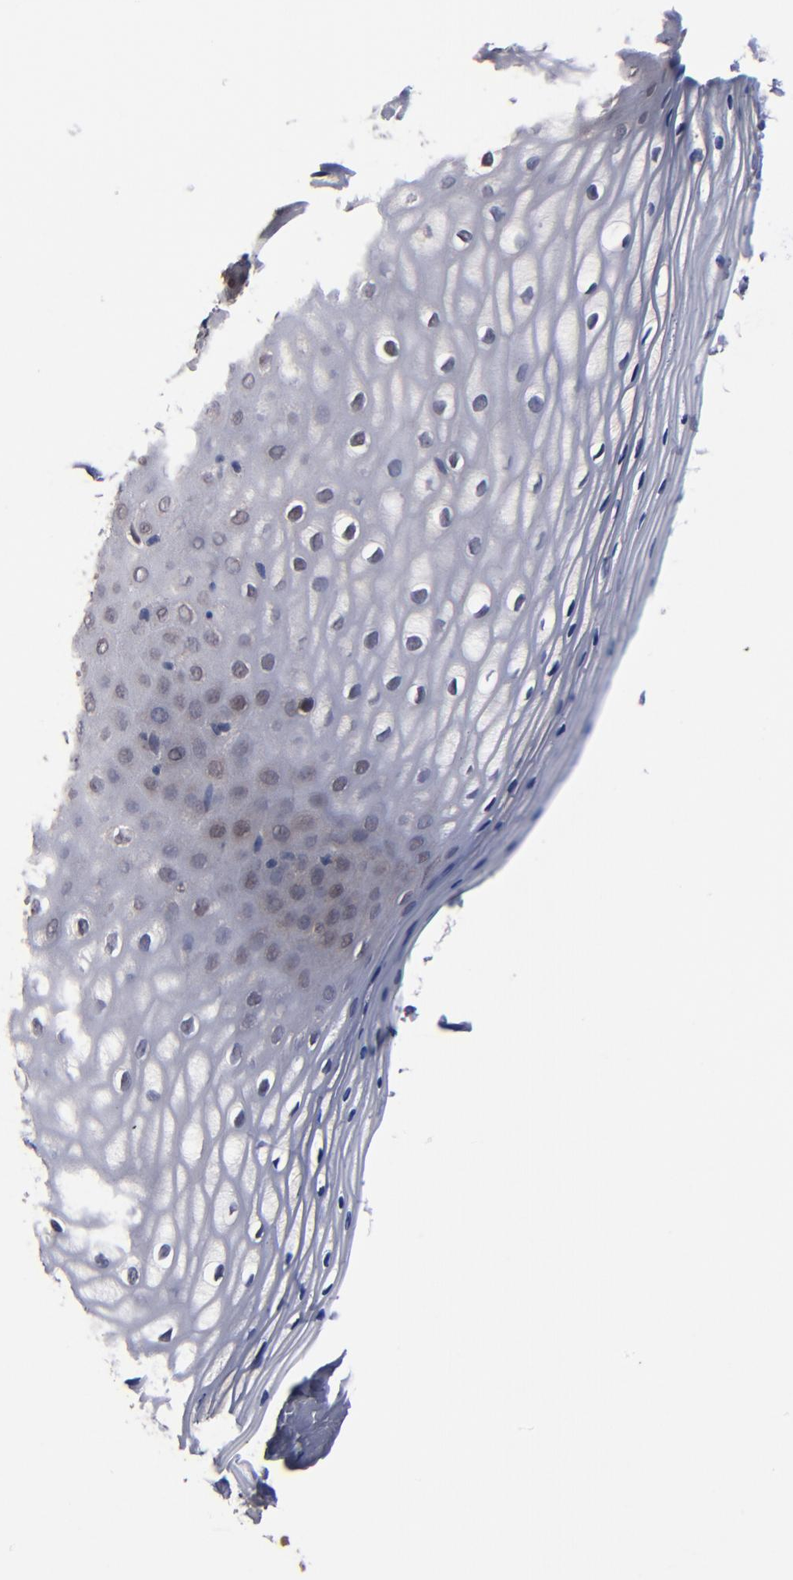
{"staining": {"intensity": "moderate", "quantity": "<25%", "location": "cytoplasmic/membranous"}, "tissue": "vagina", "cell_type": "Squamous epithelial cells", "image_type": "normal", "snomed": [{"axis": "morphology", "description": "Normal tissue, NOS"}, {"axis": "topography", "description": "Vagina"}], "caption": "Approximately <25% of squamous epithelial cells in unremarkable human vagina exhibit moderate cytoplasmic/membranous protein positivity as visualized by brown immunohistochemical staining.", "gene": "ALG13", "patient": {"sex": "female", "age": 55}}